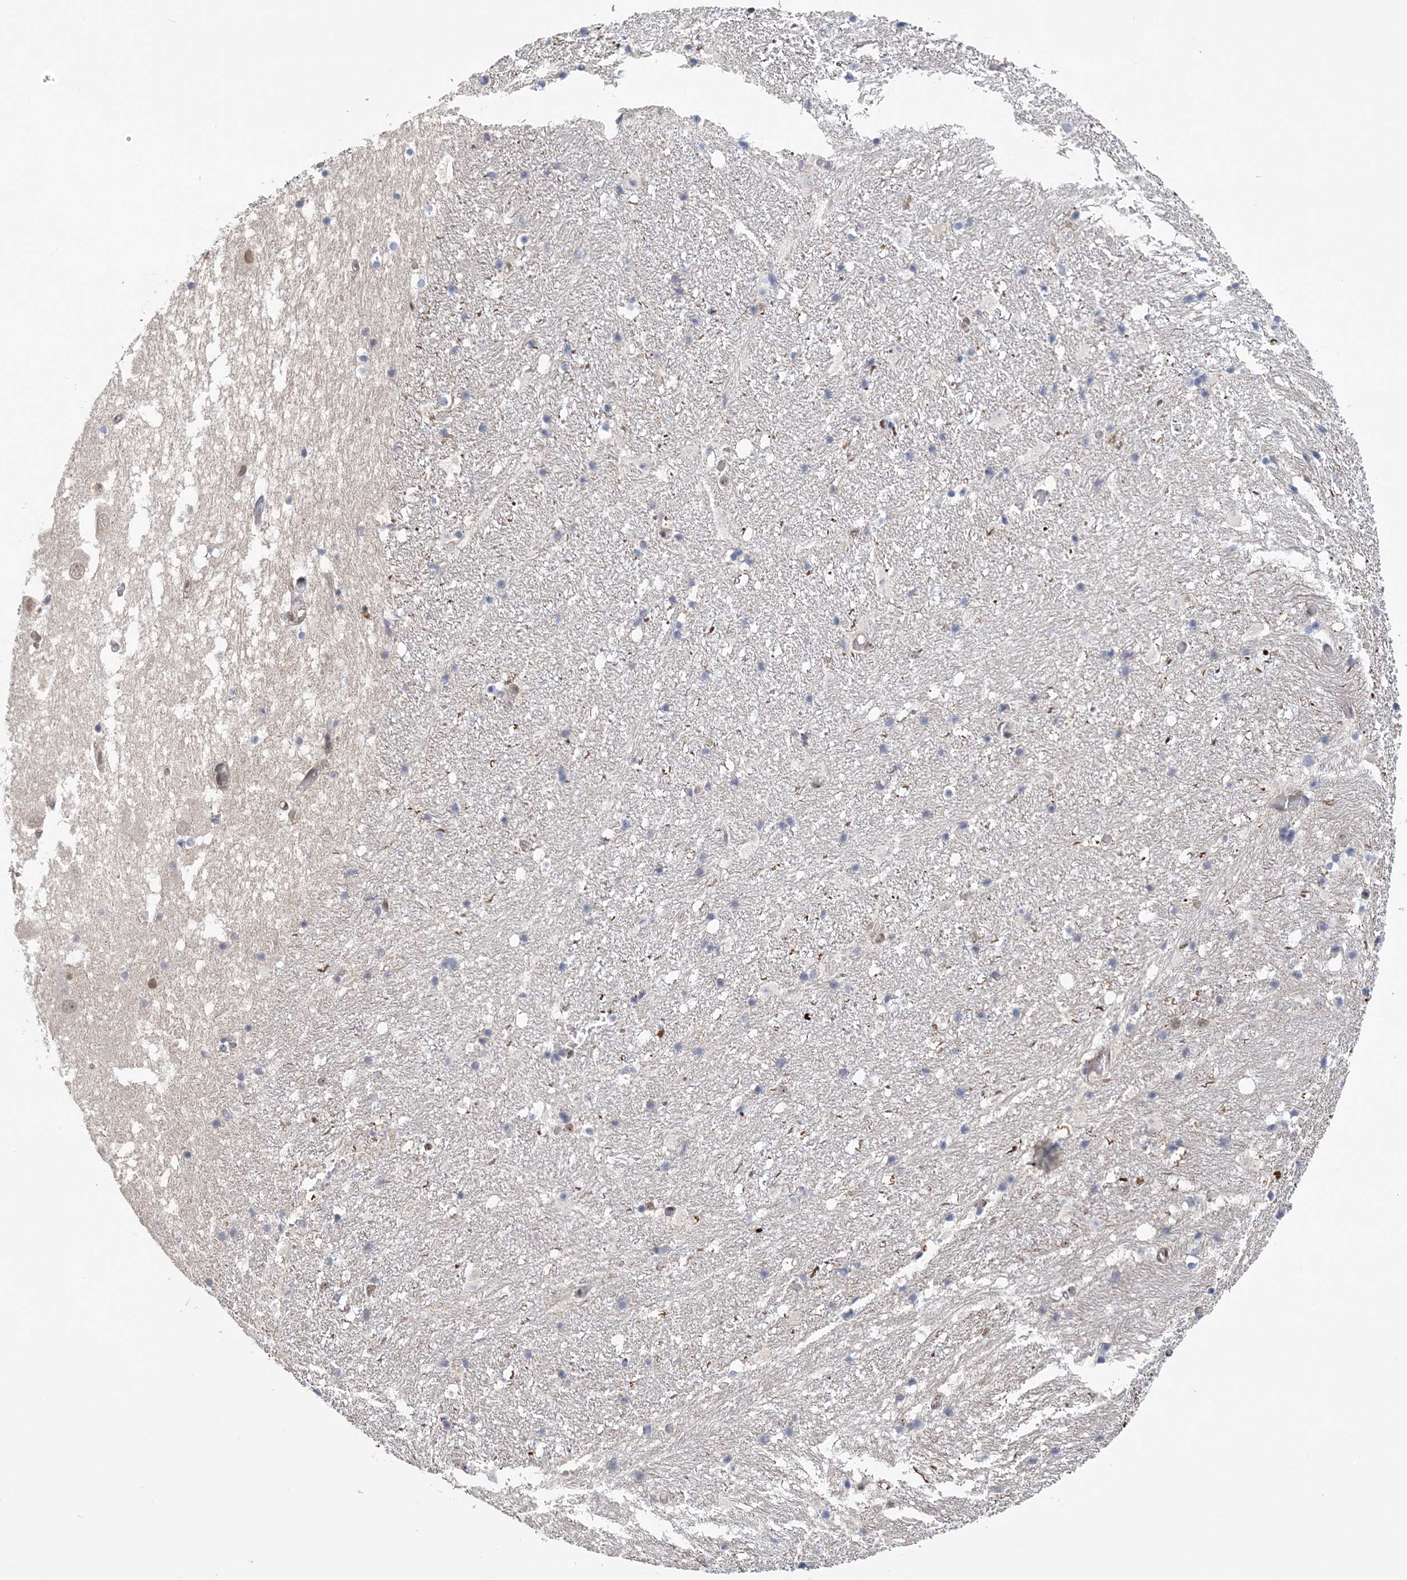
{"staining": {"intensity": "negative", "quantity": "none", "location": "none"}, "tissue": "hippocampus", "cell_type": "Glial cells", "image_type": "normal", "snomed": [{"axis": "morphology", "description": "Normal tissue, NOS"}, {"axis": "topography", "description": "Hippocampus"}], "caption": "Immunohistochemical staining of normal hippocampus exhibits no significant positivity in glial cells.", "gene": "CCDC152", "patient": {"sex": "female", "age": 52}}